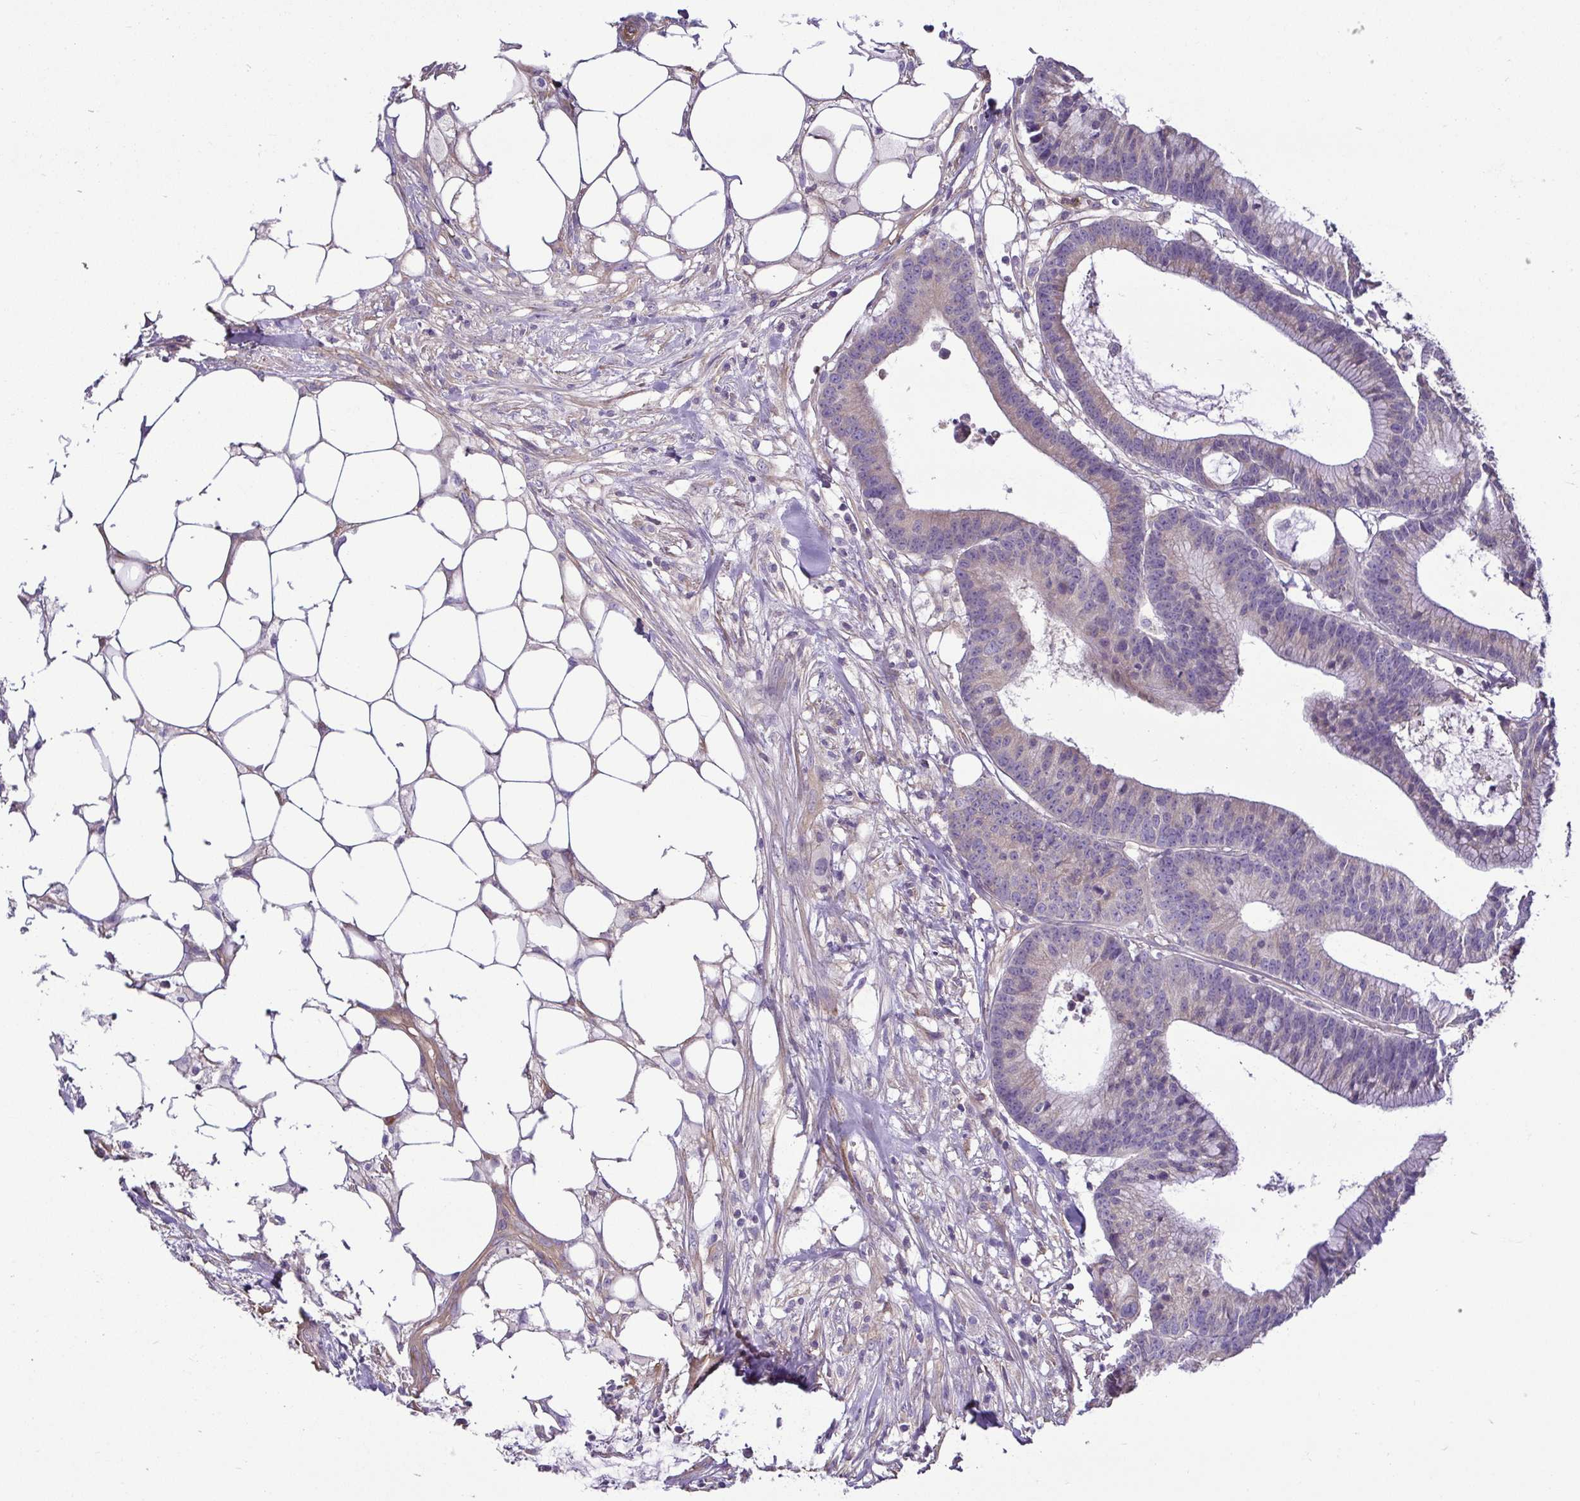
{"staining": {"intensity": "negative", "quantity": "none", "location": "none"}, "tissue": "colorectal cancer", "cell_type": "Tumor cells", "image_type": "cancer", "snomed": [{"axis": "morphology", "description": "Adenocarcinoma, NOS"}, {"axis": "topography", "description": "Colon"}], "caption": "This is an immunohistochemistry (IHC) image of adenocarcinoma (colorectal). There is no staining in tumor cells.", "gene": "MYL10", "patient": {"sex": "female", "age": 78}}